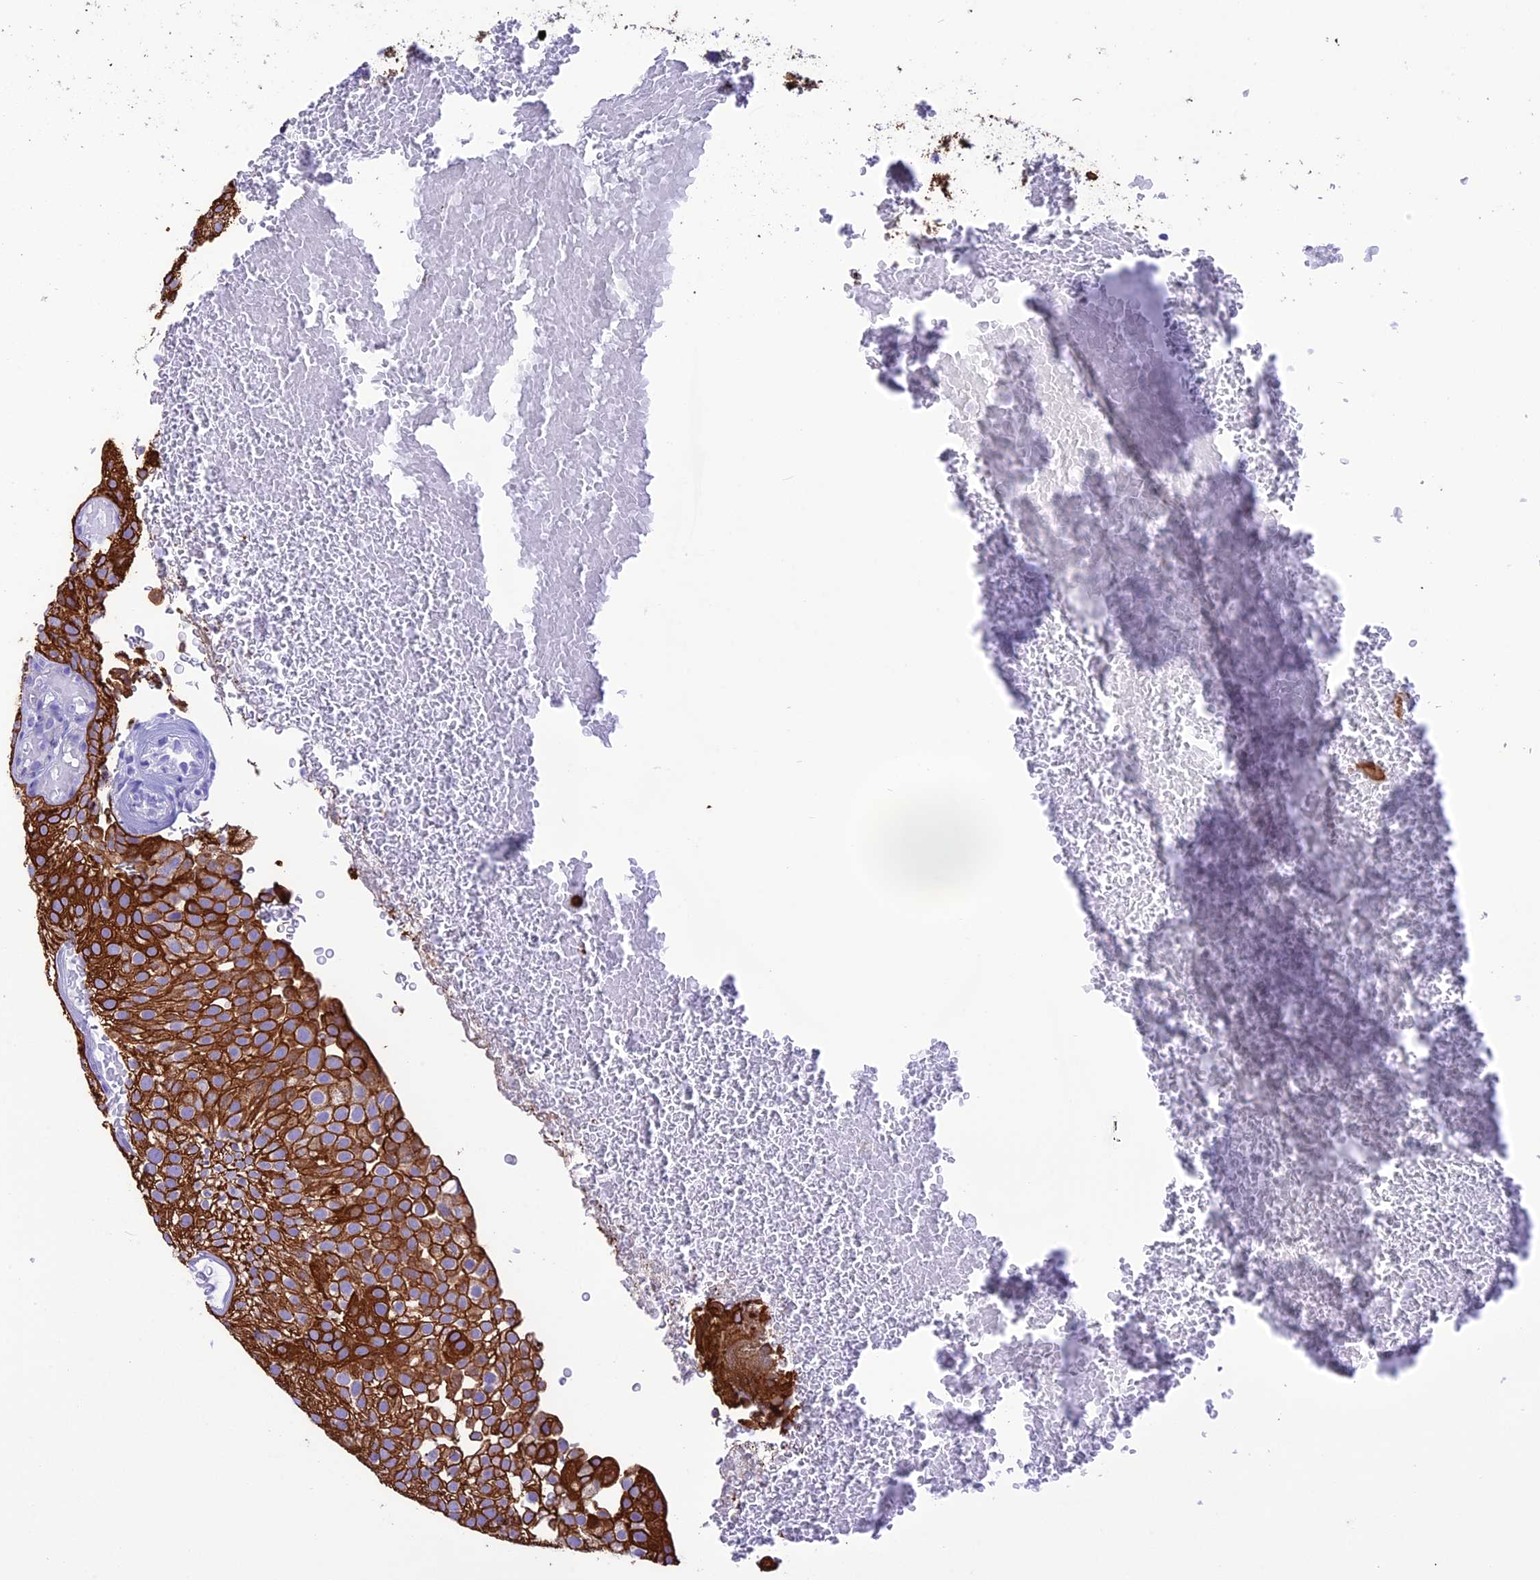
{"staining": {"intensity": "strong", "quantity": ">75%", "location": "cytoplasmic/membranous"}, "tissue": "urothelial cancer", "cell_type": "Tumor cells", "image_type": "cancer", "snomed": [{"axis": "morphology", "description": "Urothelial carcinoma, Low grade"}, {"axis": "topography", "description": "Urinary bladder"}], "caption": "Strong cytoplasmic/membranous protein expression is present in approximately >75% of tumor cells in urothelial cancer. The staining was performed using DAB (3,3'-diaminobenzidine) to visualize the protein expression in brown, while the nuclei were stained in blue with hematoxylin (Magnification: 20x).", "gene": "VPS52", "patient": {"sex": "male", "age": 78}}